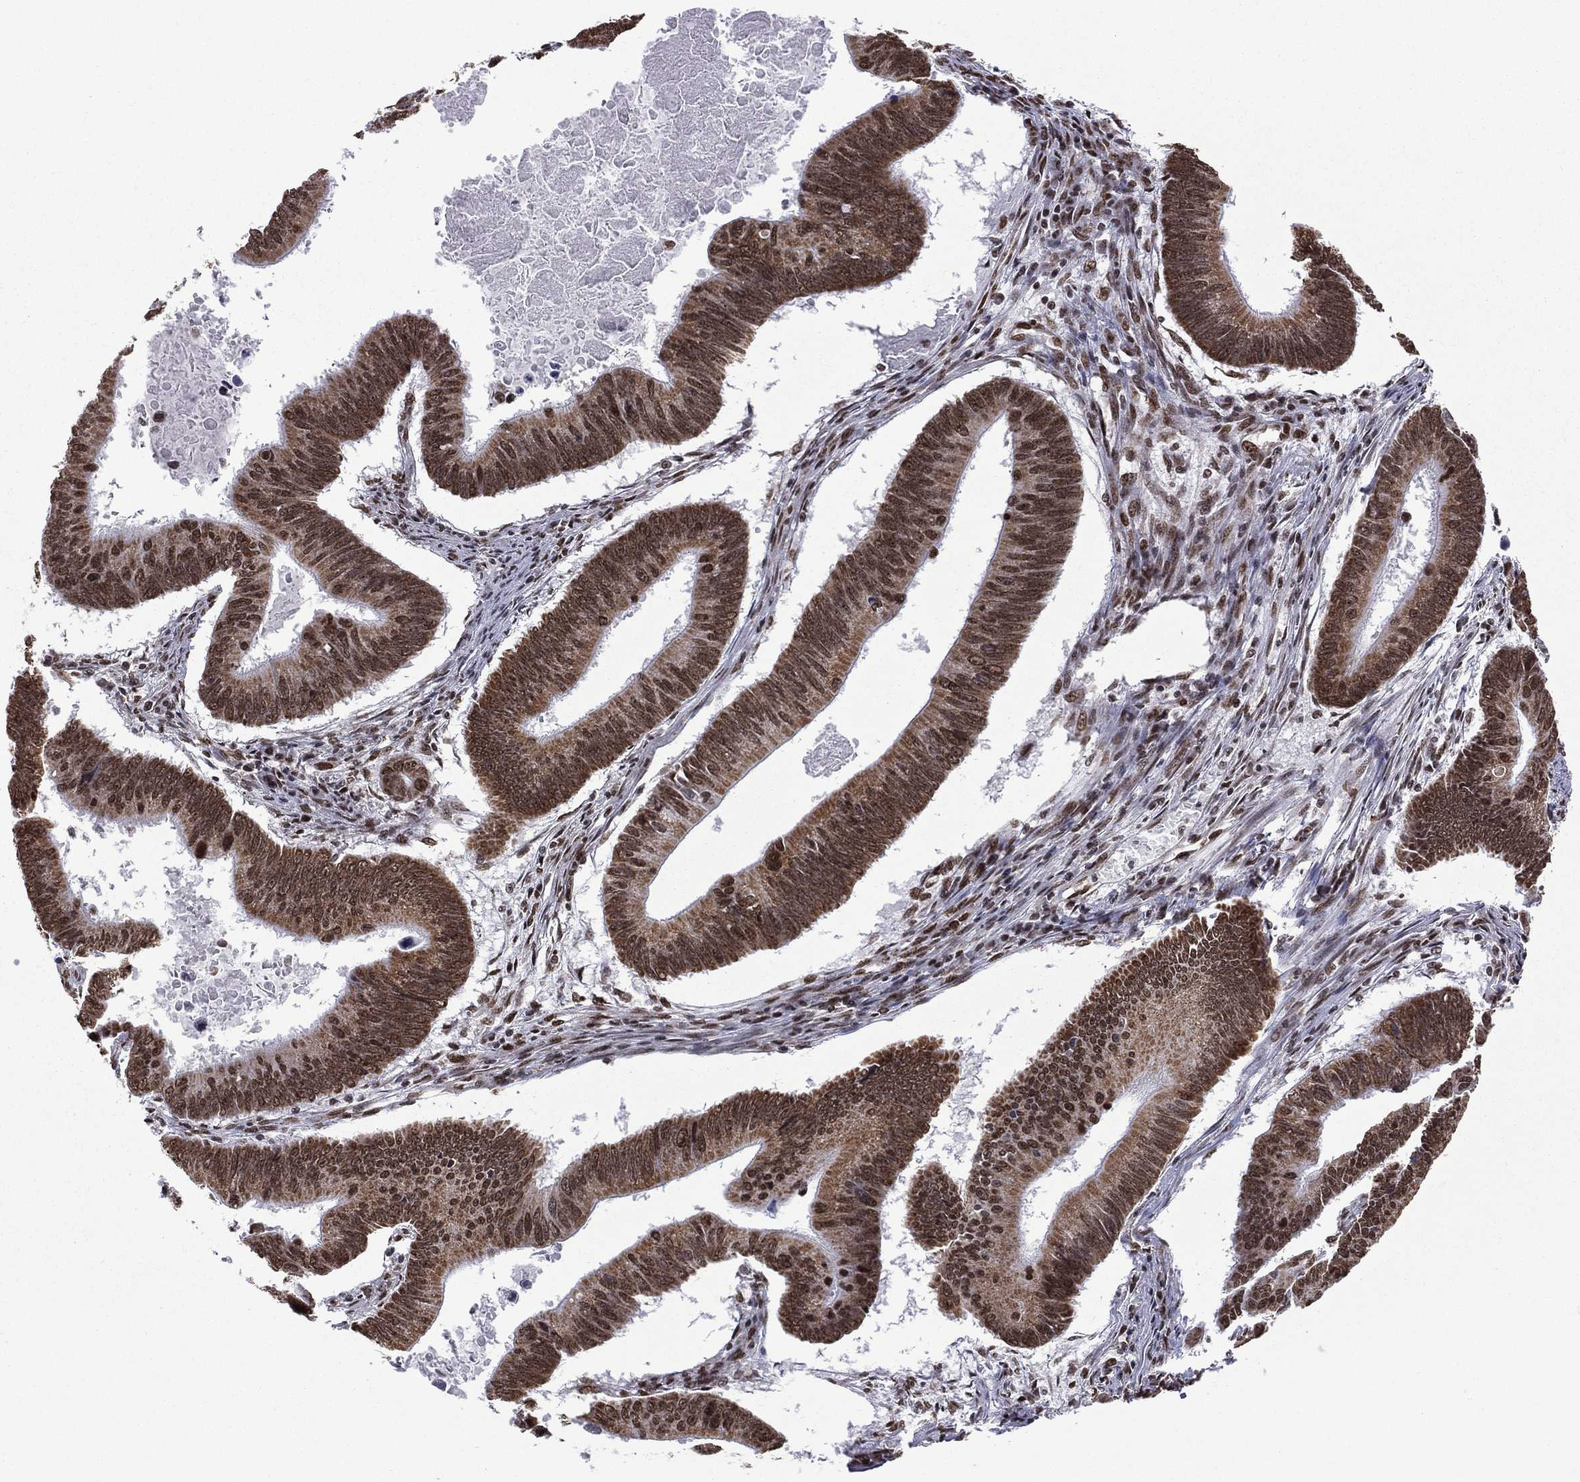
{"staining": {"intensity": "strong", "quantity": ">75%", "location": "nuclear"}, "tissue": "colorectal cancer", "cell_type": "Tumor cells", "image_type": "cancer", "snomed": [{"axis": "morphology", "description": "Adenocarcinoma, NOS"}, {"axis": "topography", "description": "Colon"}], "caption": "The histopathology image demonstrates a brown stain indicating the presence of a protein in the nuclear of tumor cells in colorectal adenocarcinoma.", "gene": "C5orf24", "patient": {"sex": "female", "age": 87}}